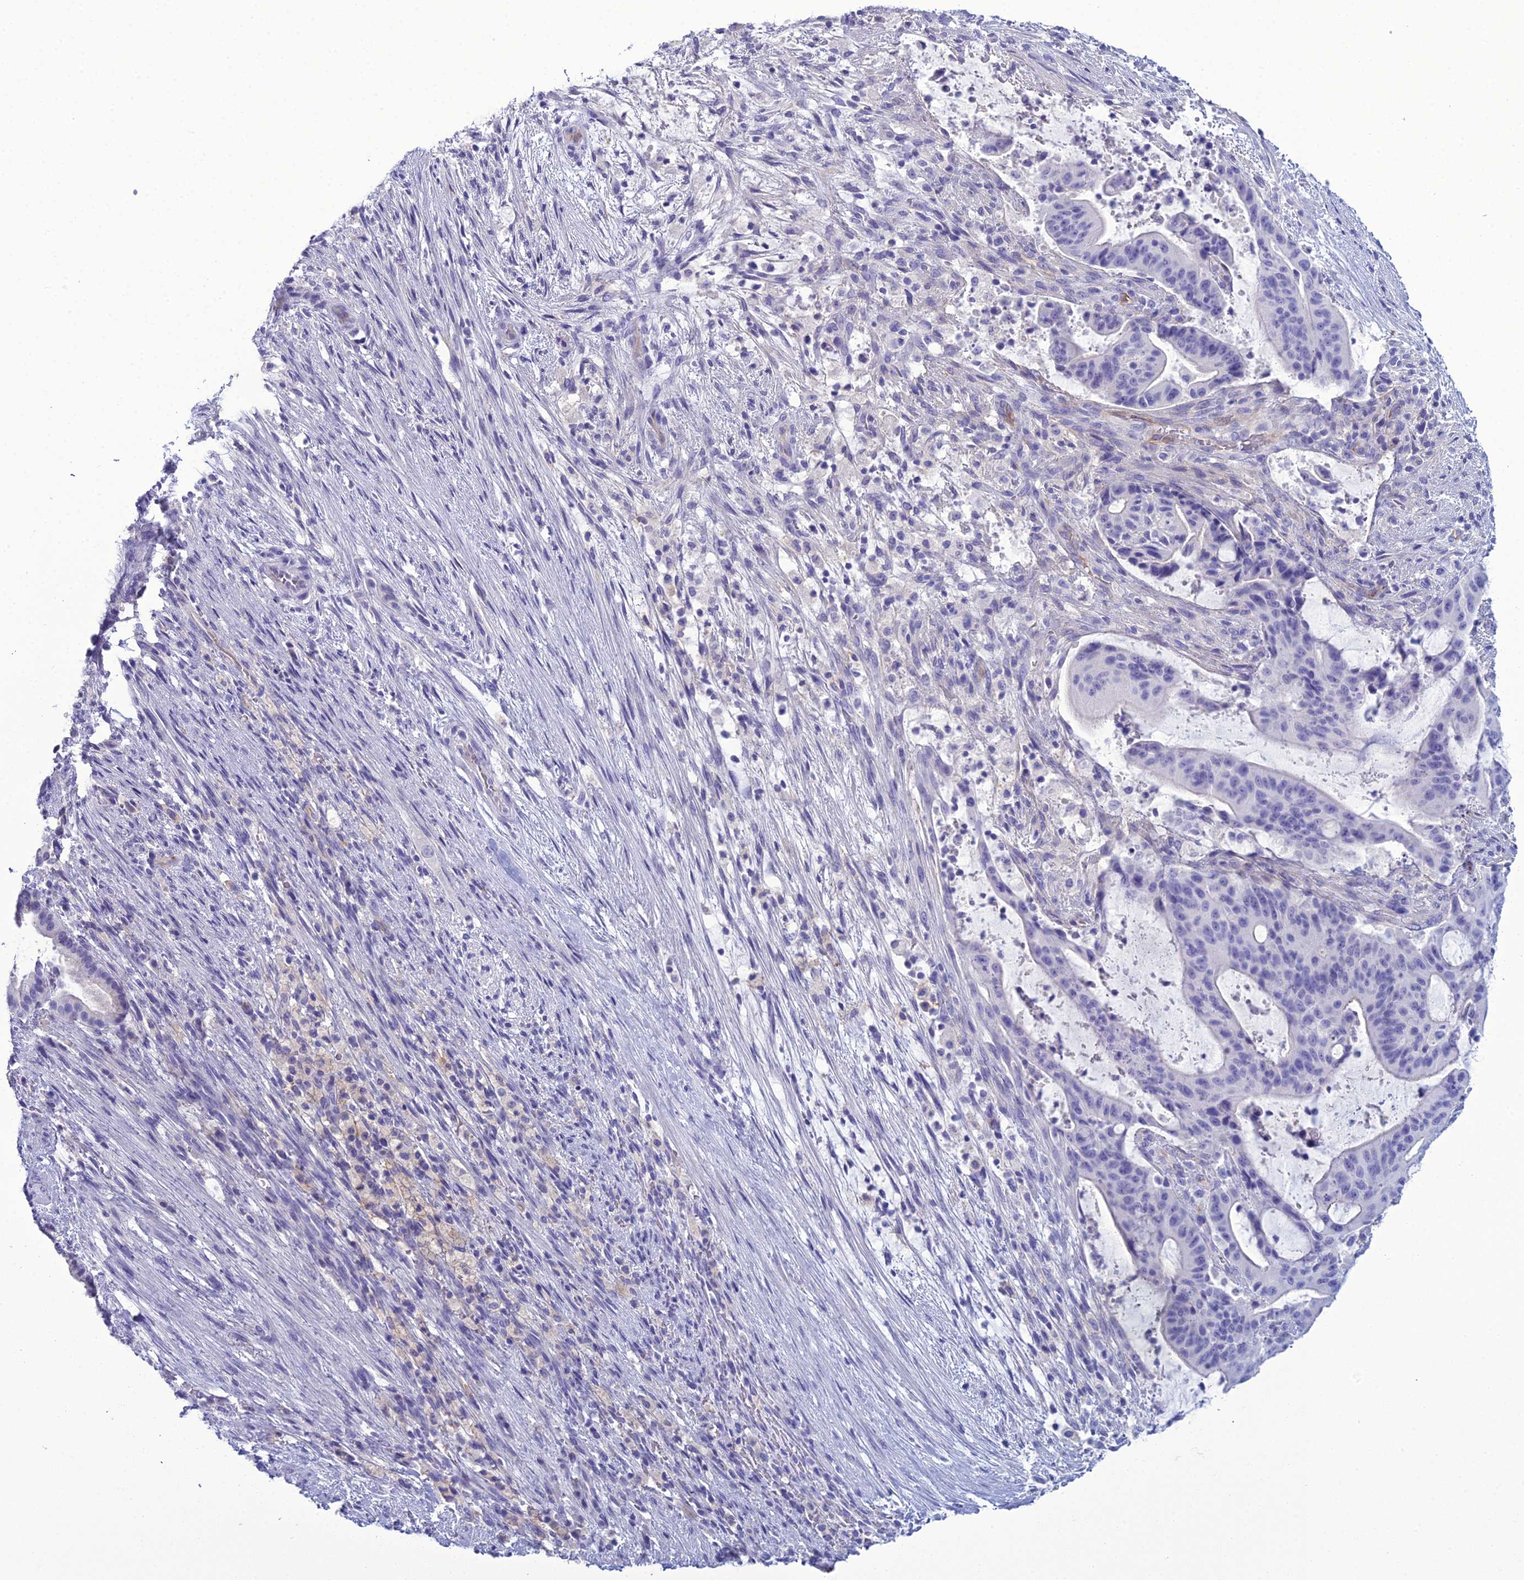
{"staining": {"intensity": "negative", "quantity": "none", "location": "none"}, "tissue": "liver cancer", "cell_type": "Tumor cells", "image_type": "cancer", "snomed": [{"axis": "morphology", "description": "Normal tissue, NOS"}, {"axis": "morphology", "description": "Cholangiocarcinoma"}, {"axis": "topography", "description": "Liver"}, {"axis": "topography", "description": "Peripheral nerve tissue"}], "caption": "There is no significant staining in tumor cells of cholangiocarcinoma (liver). (DAB (3,3'-diaminobenzidine) IHC with hematoxylin counter stain).", "gene": "ACE", "patient": {"sex": "female", "age": 73}}